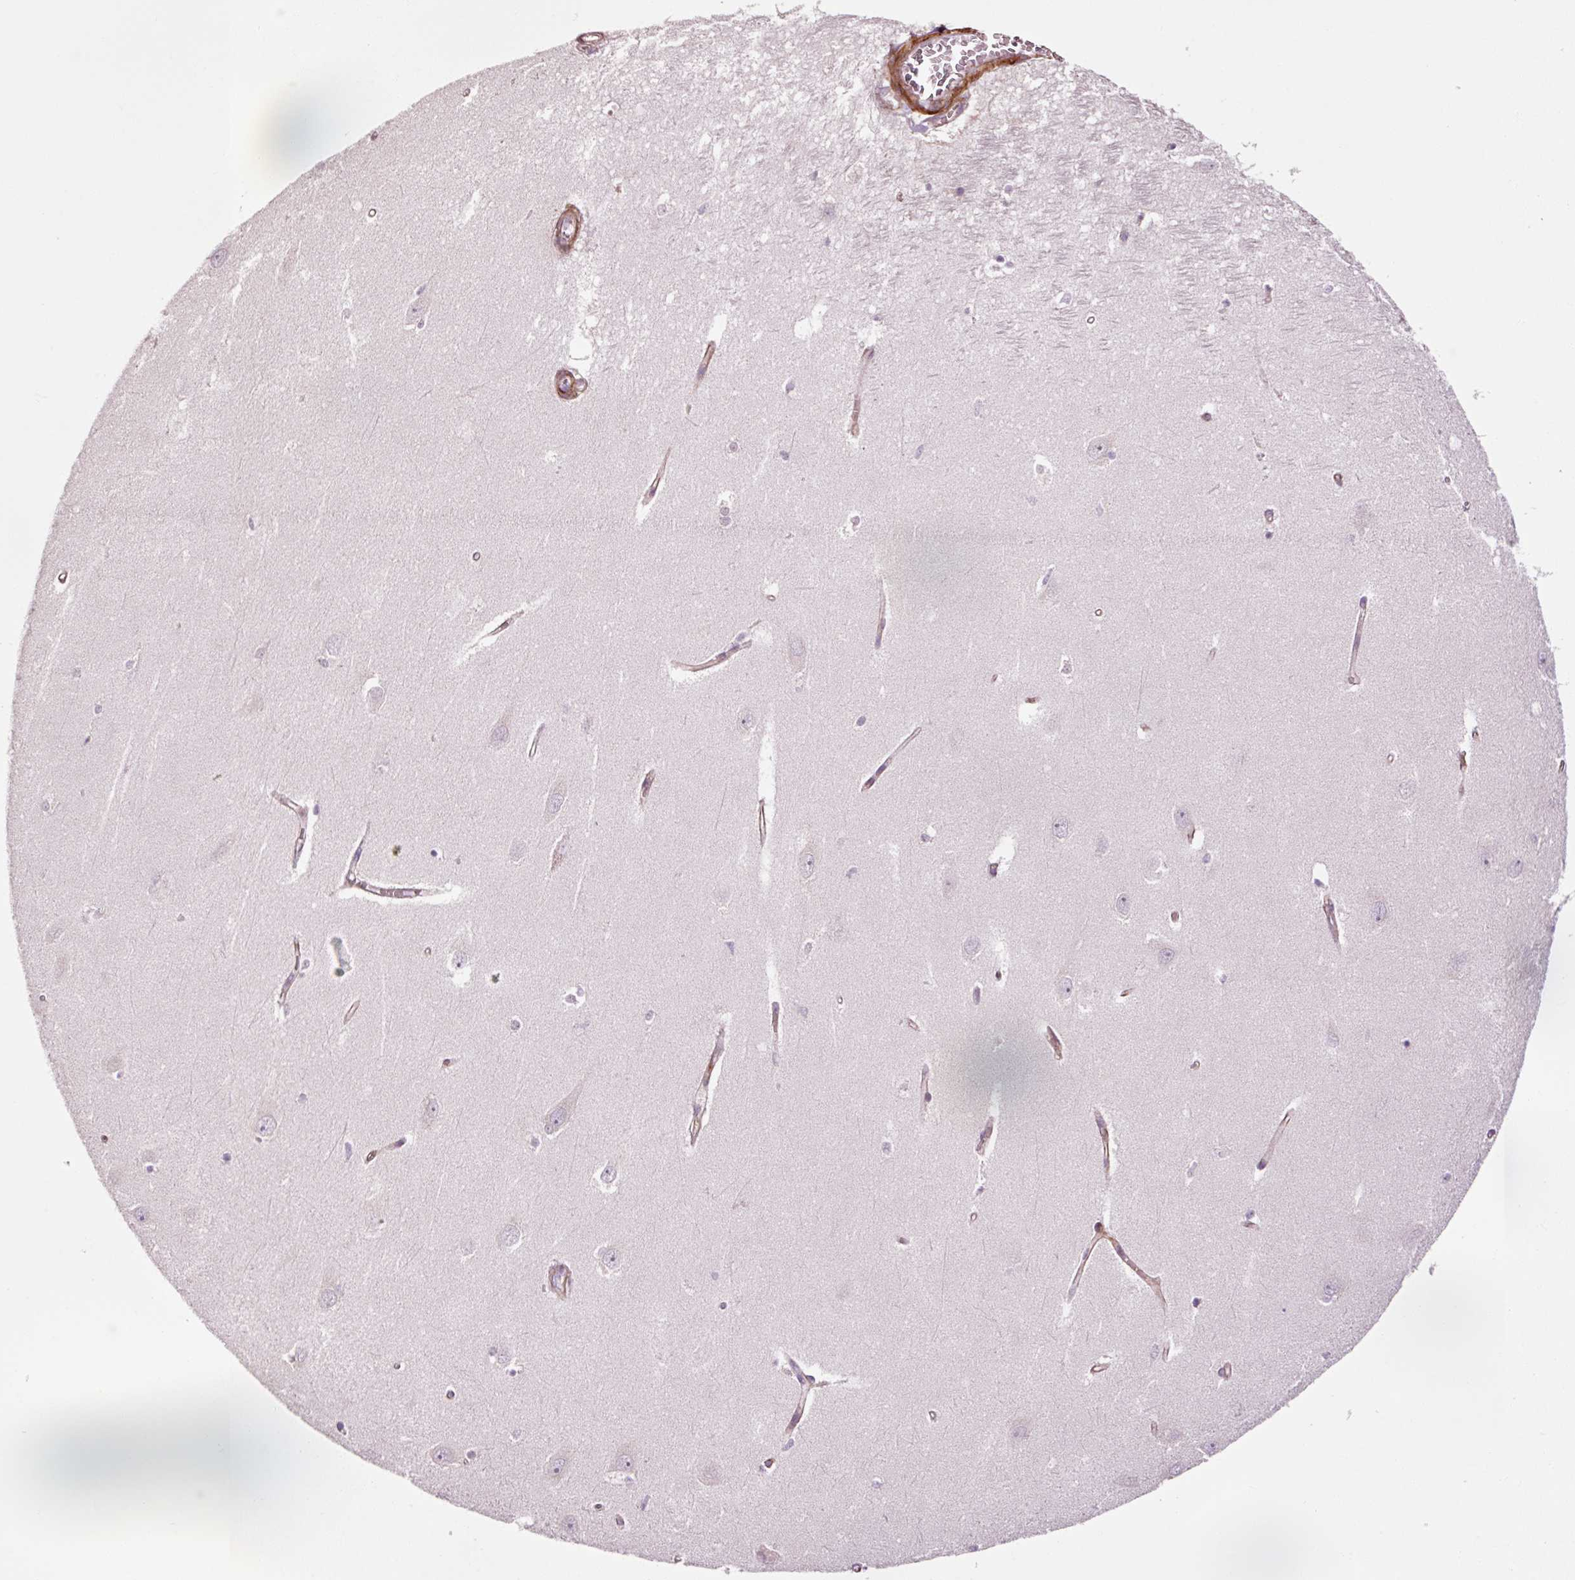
{"staining": {"intensity": "negative", "quantity": "none", "location": "none"}, "tissue": "hippocampus", "cell_type": "Glial cells", "image_type": "normal", "snomed": [{"axis": "morphology", "description": "Normal tissue, NOS"}, {"axis": "topography", "description": "Hippocampus"}], "caption": "Immunohistochemistry (IHC) of unremarkable hippocampus shows no positivity in glial cells.", "gene": "ANKRD20A1", "patient": {"sex": "female", "age": 64}}